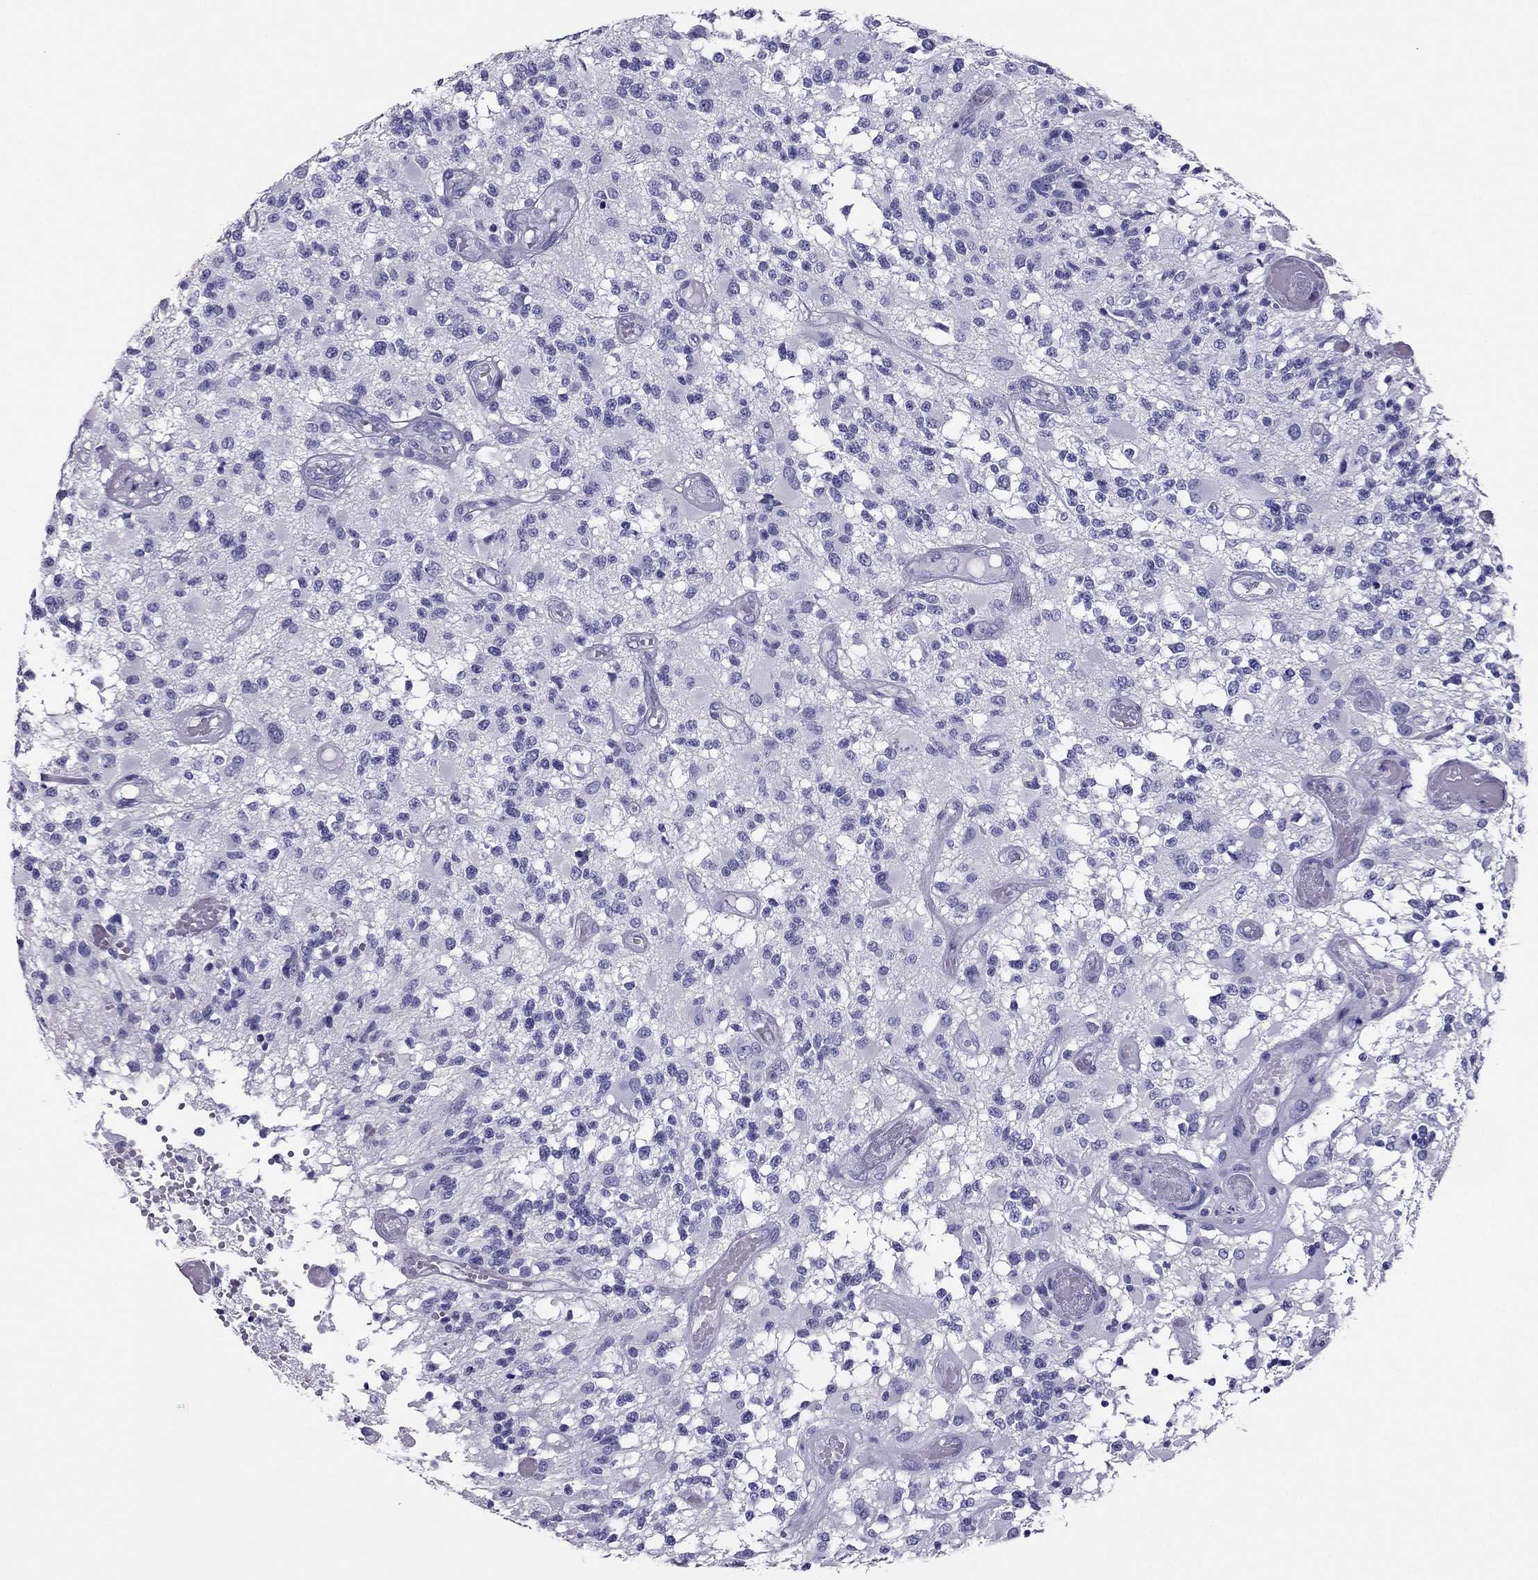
{"staining": {"intensity": "negative", "quantity": "none", "location": "none"}, "tissue": "glioma", "cell_type": "Tumor cells", "image_type": "cancer", "snomed": [{"axis": "morphology", "description": "Glioma, malignant, High grade"}, {"axis": "topography", "description": "Brain"}], "caption": "A histopathology image of high-grade glioma (malignant) stained for a protein reveals no brown staining in tumor cells.", "gene": "PDE6A", "patient": {"sex": "female", "age": 63}}